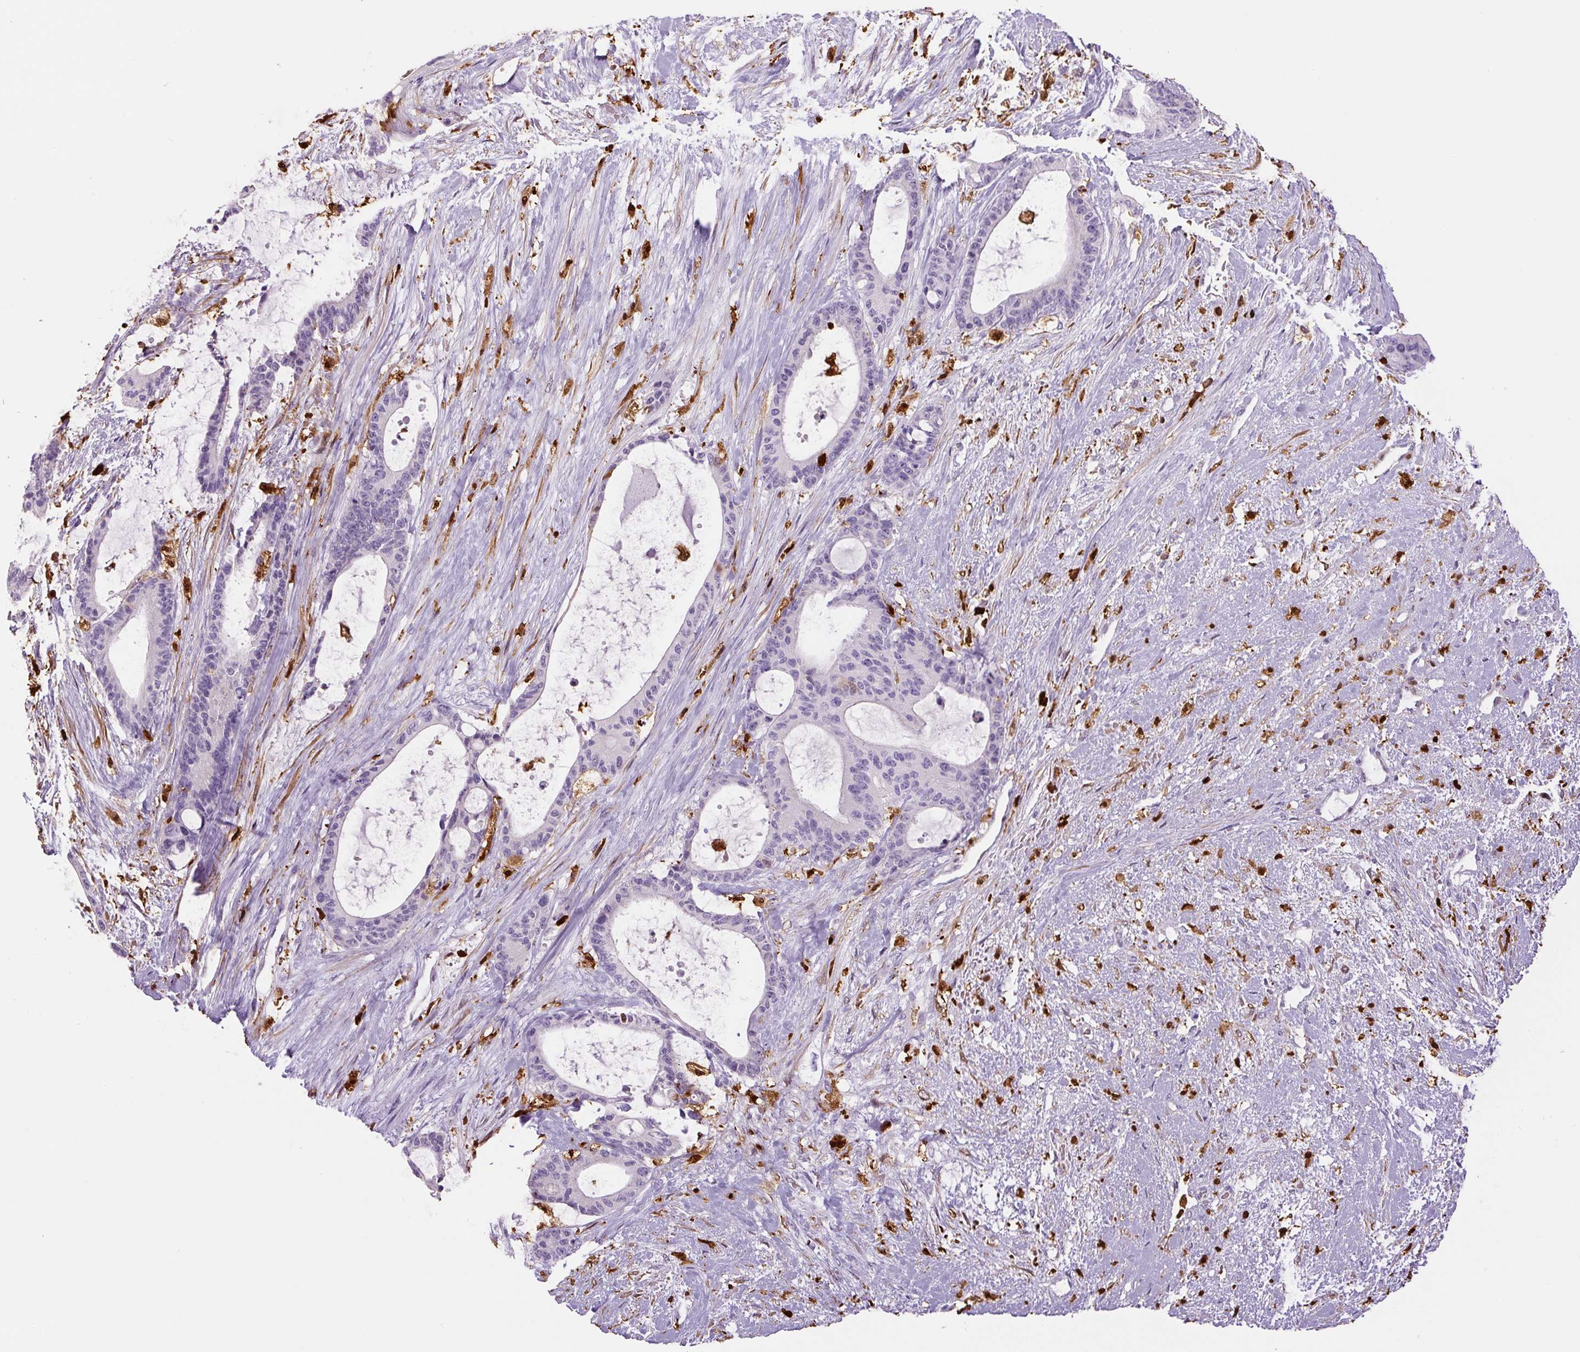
{"staining": {"intensity": "negative", "quantity": "none", "location": "none"}, "tissue": "liver cancer", "cell_type": "Tumor cells", "image_type": "cancer", "snomed": [{"axis": "morphology", "description": "Normal tissue, NOS"}, {"axis": "morphology", "description": "Cholangiocarcinoma"}, {"axis": "topography", "description": "Liver"}, {"axis": "topography", "description": "Peripheral nerve tissue"}], "caption": "Immunohistochemistry of human liver cancer shows no positivity in tumor cells. (Brightfield microscopy of DAB (3,3'-diaminobenzidine) immunohistochemistry (IHC) at high magnification).", "gene": "S100A4", "patient": {"sex": "female", "age": 73}}